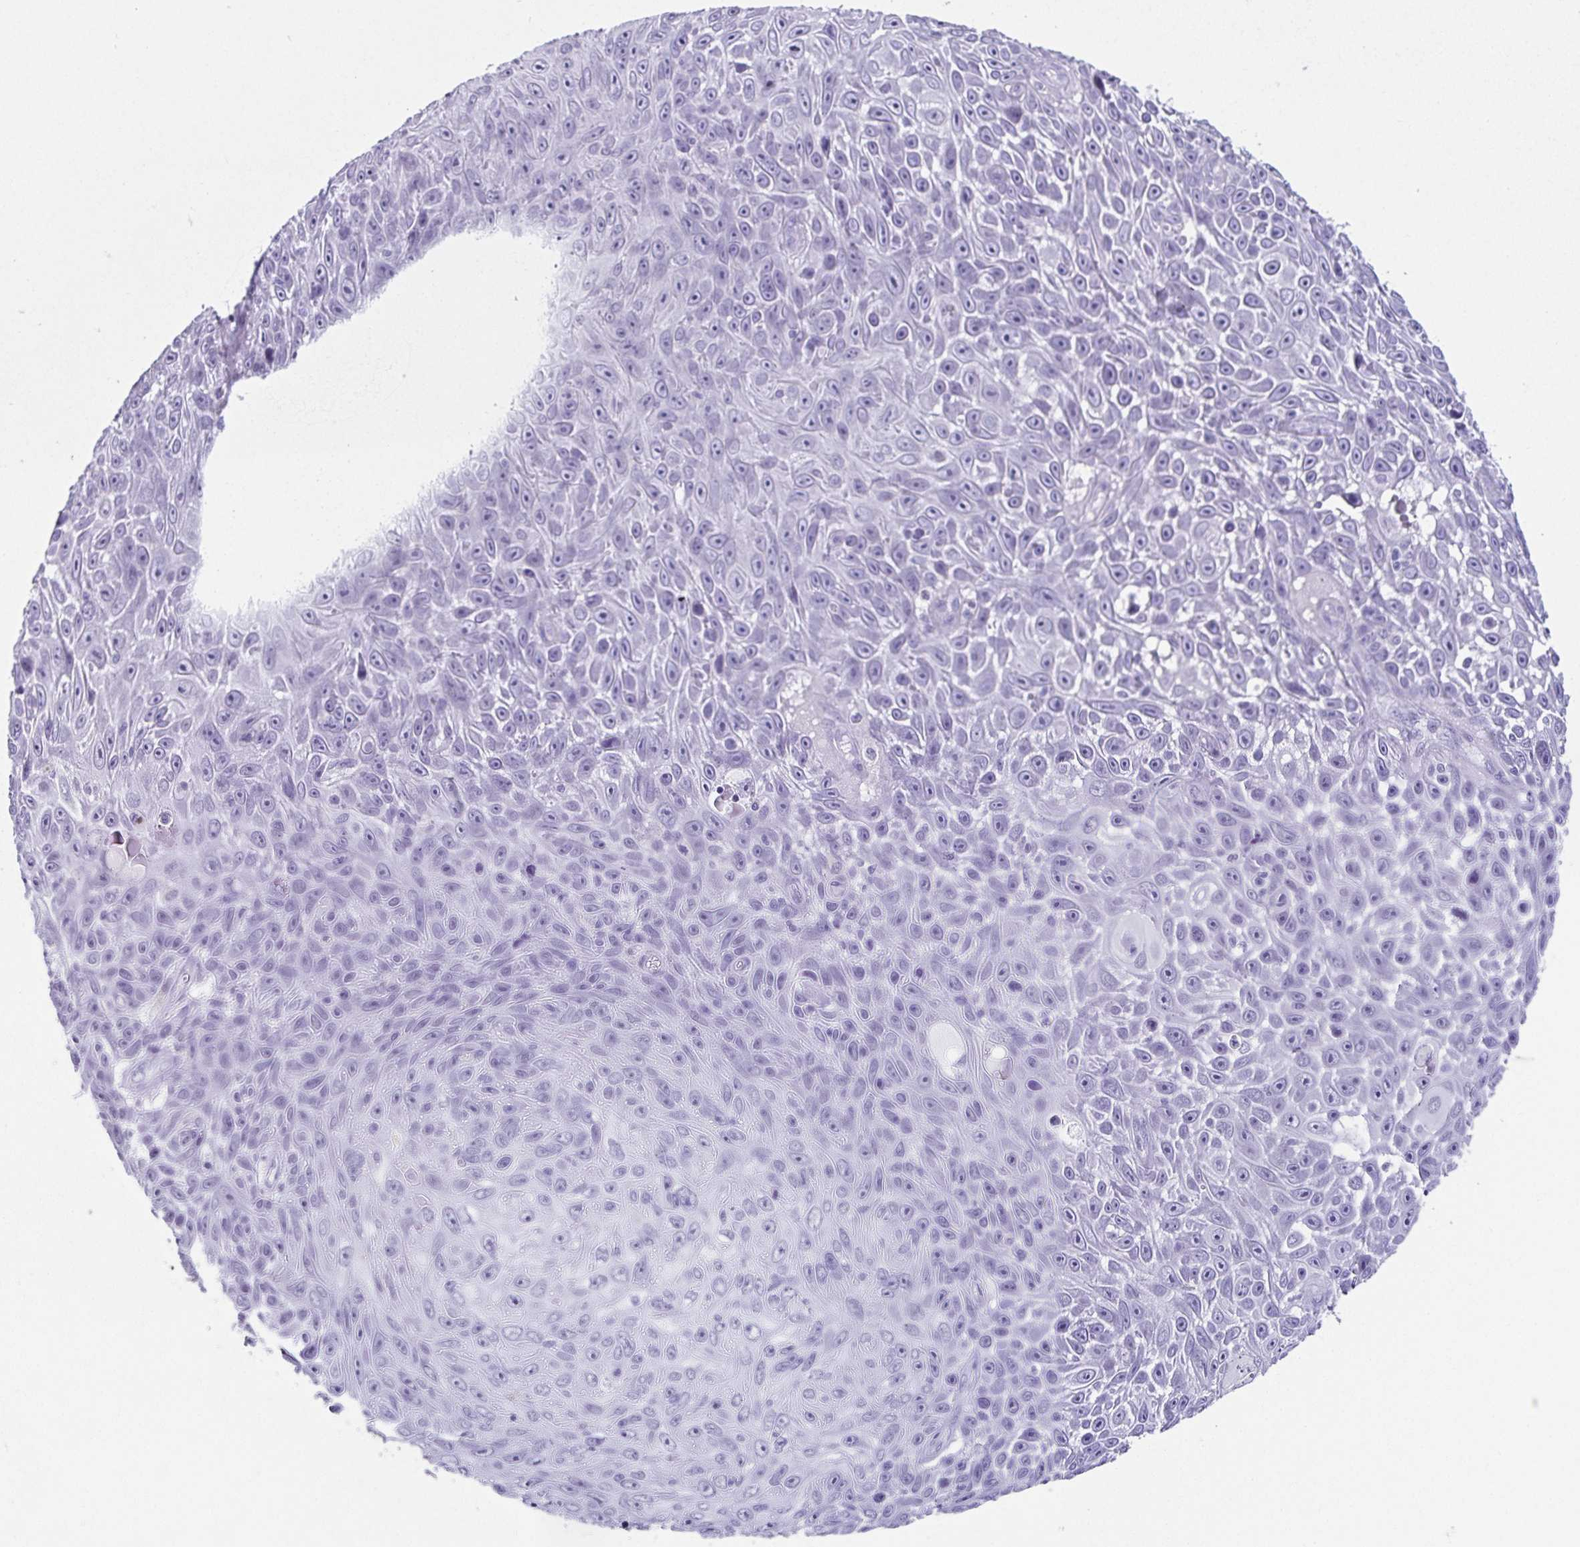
{"staining": {"intensity": "negative", "quantity": "none", "location": "none"}, "tissue": "skin cancer", "cell_type": "Tumor cells", "image_type": "cancer", "snomed": [{"axis": "morphology", "description": "Squamous cell carcinoma, NOS"}, {"axis": "topography", "description": "Skin"}], "caption": "This is an immunohistochemistry photomicrograph of skin cancer. There is no staining in tumor cells.", "gene": "ESX1", "patient": {"sex": "male", "age": 82}}